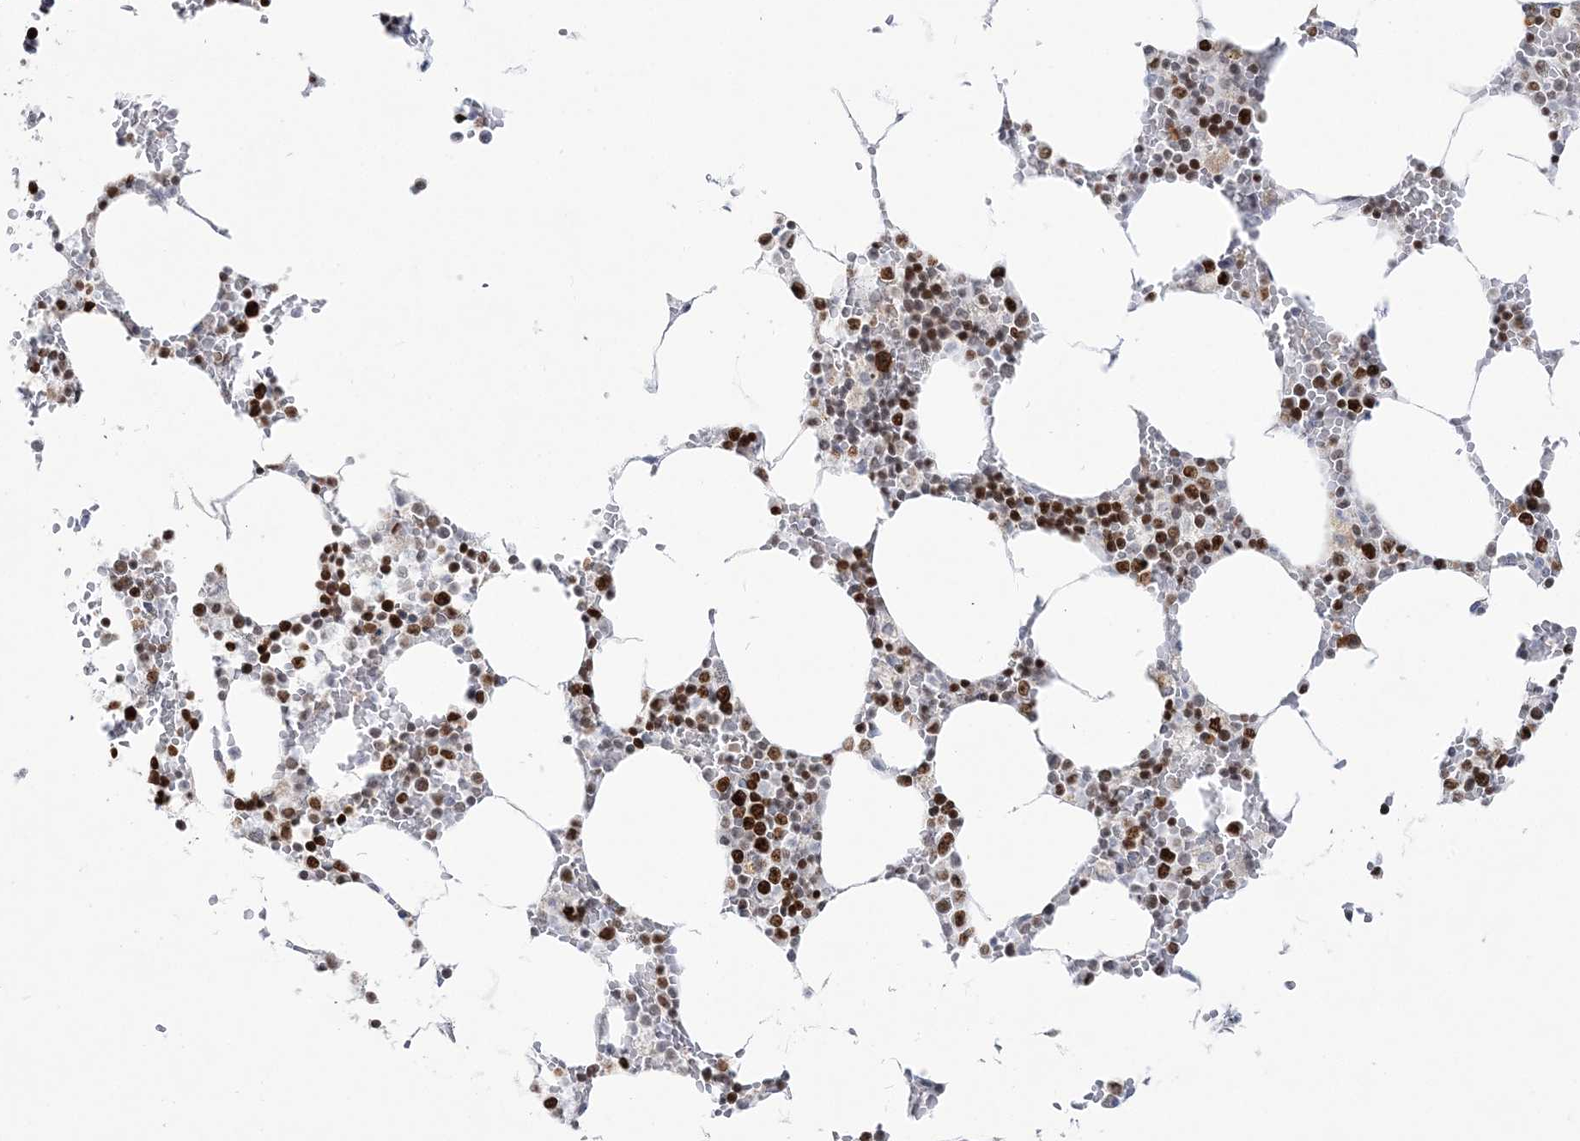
{"staining": {"intensity": "strong", "quantity": "25%-75%", "location": "nuclear"}, "tissue": "bone marrow", "cell_type": "Hematopoietic cells", "image_type": "normal", "snomed": [{"axis": "morphology", "description": "Normal tissue, NOS"}, {"axis": "topography", "description": "Bone marrow"}], "caption": "Bone marrow stained with DAB (3,3'-diaminobenzidine) immunohistochemistry (IHC) demonstrates high levels of strong nuclear staining in approximately 25%-75% of hematopoietic cells. The staining was performed using DAB, with brown indicating positive protein expression. Nuclei are stained blue with hematoxylin.", "gene": "DDX21", "patient": {"sex": "male", "age": 70}}